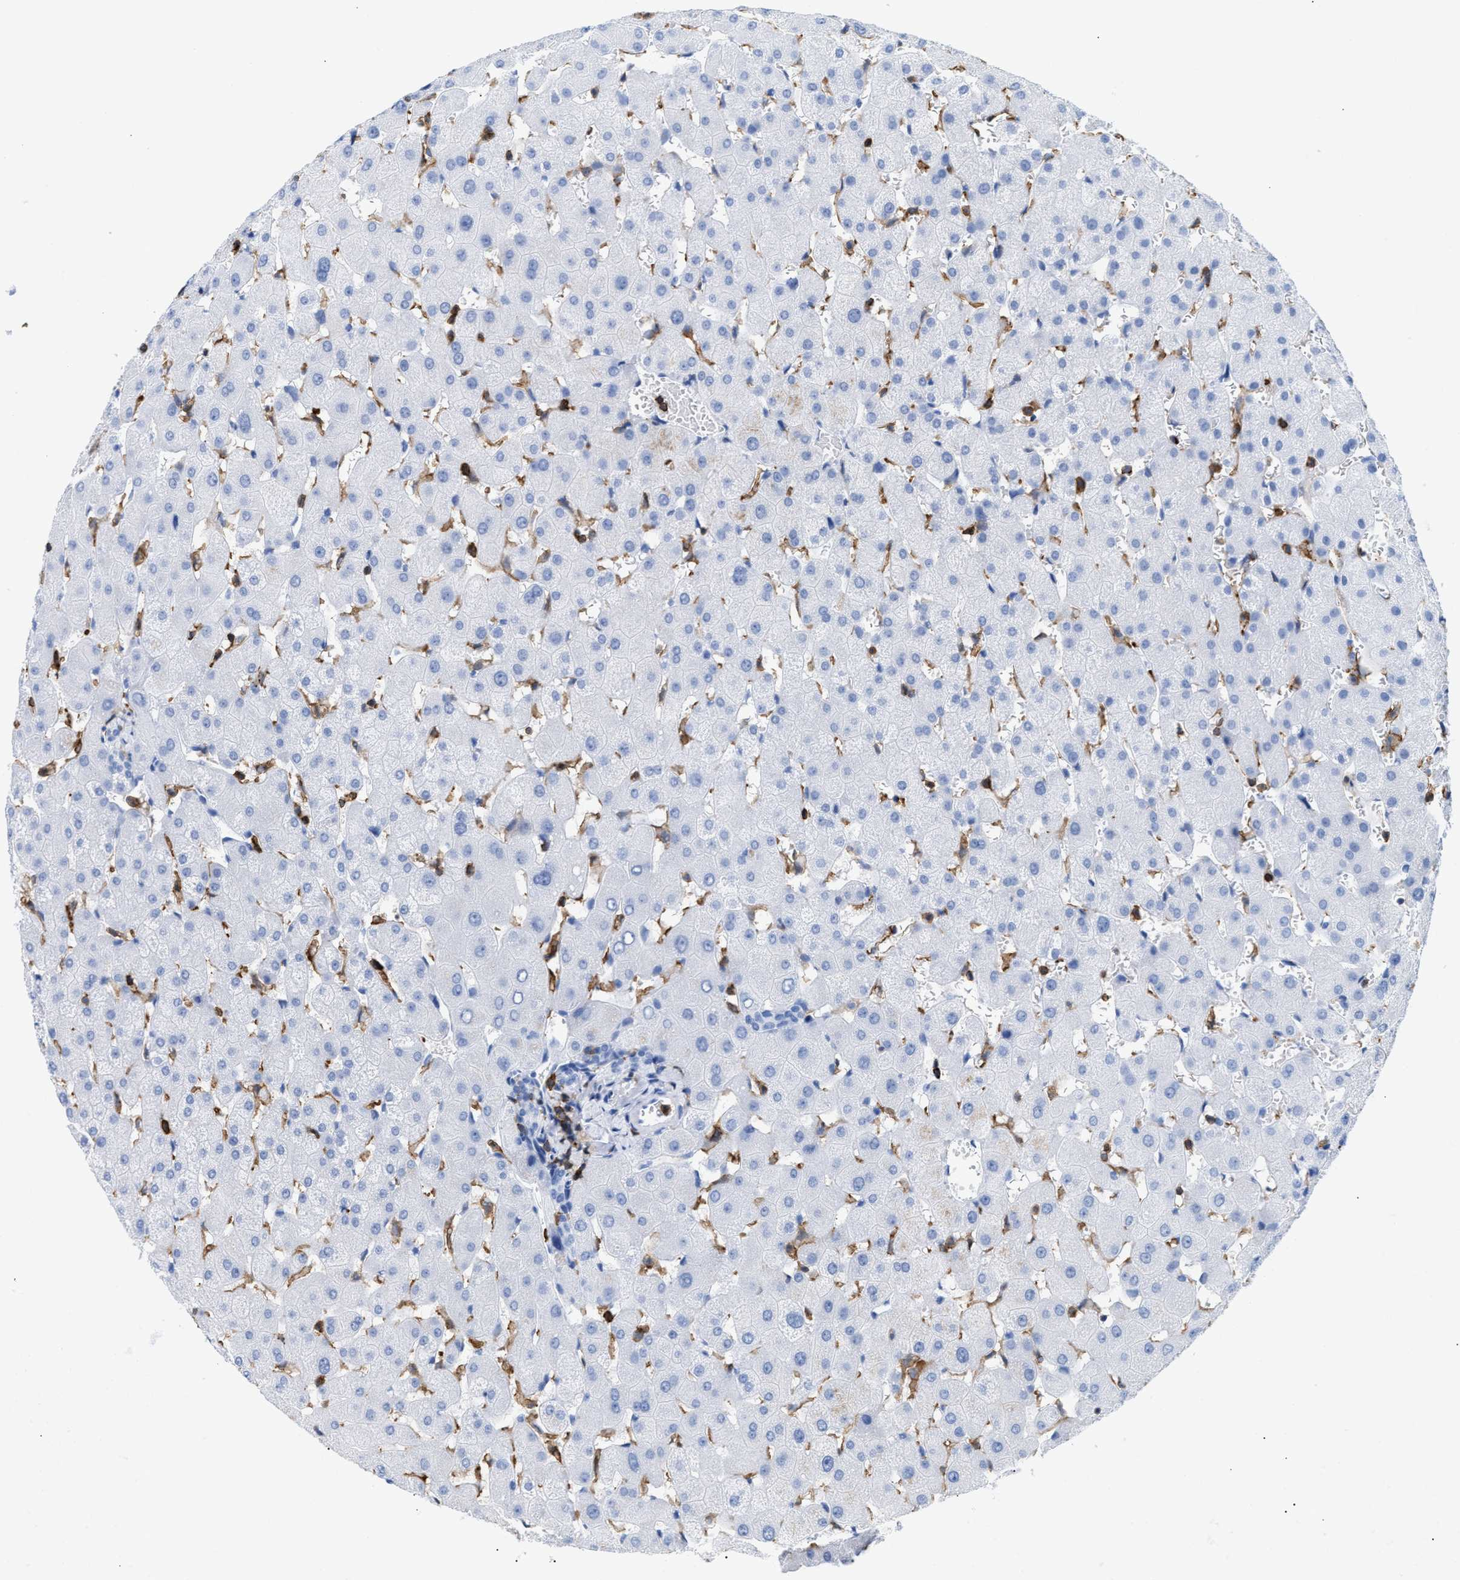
{"staining": {"intensity": "negative", "quantity": "none", "location": "none"}, "tissue": "liver", "cell_type": "Cholangiocytes", "image_type": "normal", "snomed": [{"axis": "morphology", "description": "Normal tissue, NOS"}, {"axis": "topography", "description": "Liver"}], "caption": "Immunohistochemistry (IHC) micrograph of unremarkable liver: human liver stained with DAB (3,3'-diaminobenzidine) demonstrates no significant protein positivity in cholangiocytes. The staining was performed using DAB to visualize the protein expression in brown, while the nuclei were stained in blue with hematoxylin (Magnification: 20x).", "gene": "LCP1", "patient": {"sex": "female", "age": 63}}